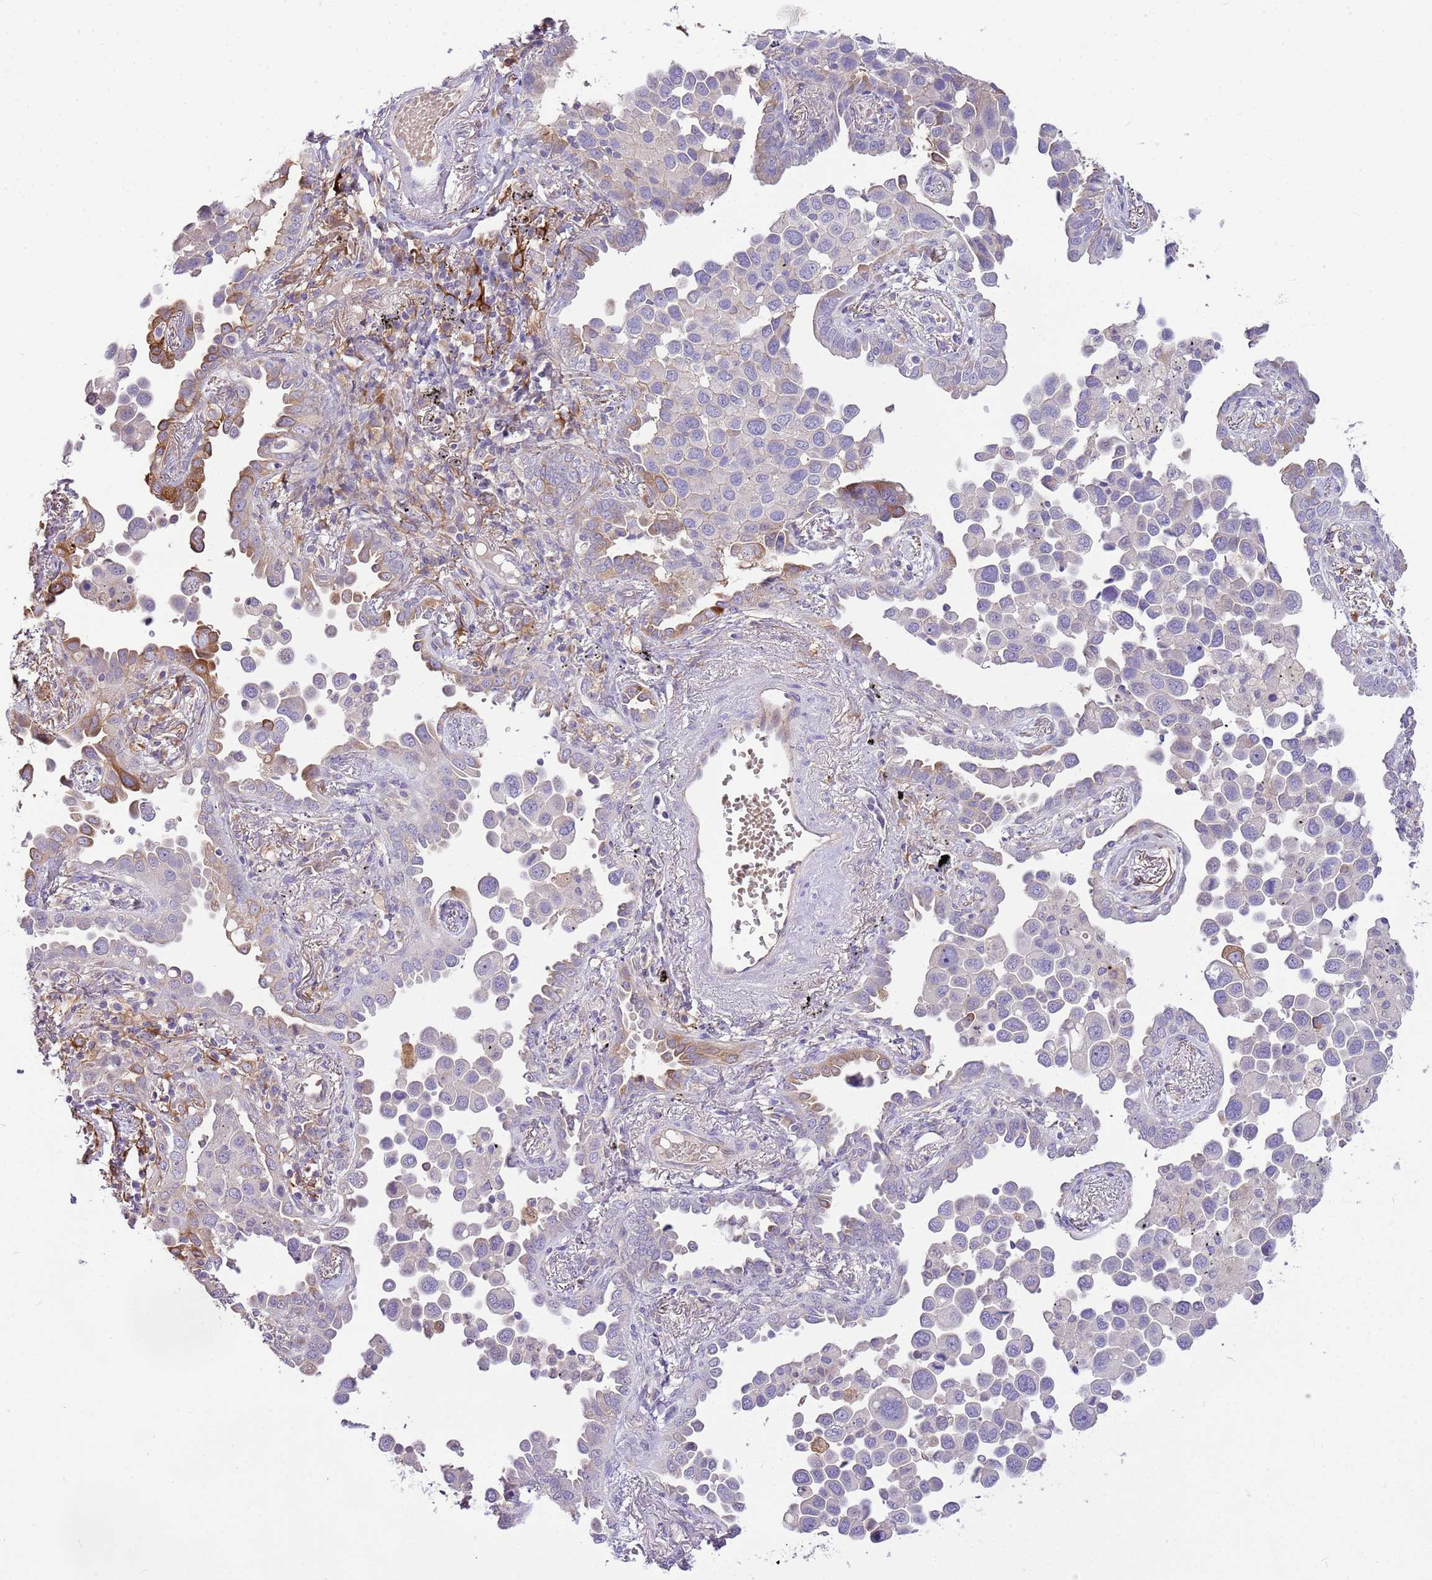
{"staining": {"intensity": "moderate", "quantity": "<25%", "location": "cytoplasmic/membranous"}, "tissue": "lung cancer", "cell_type": "Tumor cells", "image_type": "cancer", "snomed": [{"axis": "morphology", "description": "Adenocarcinoma, NOS"}, {"axis": "topography", "description": "Lung"}], "caption": "Moderate cytoplasmic/membranous protein staining is present in about <25% of tumor cells in lung cancer (adenocarcinoma).", "gene": "RFK", "patient": {"sex": "male", "age": 67}}